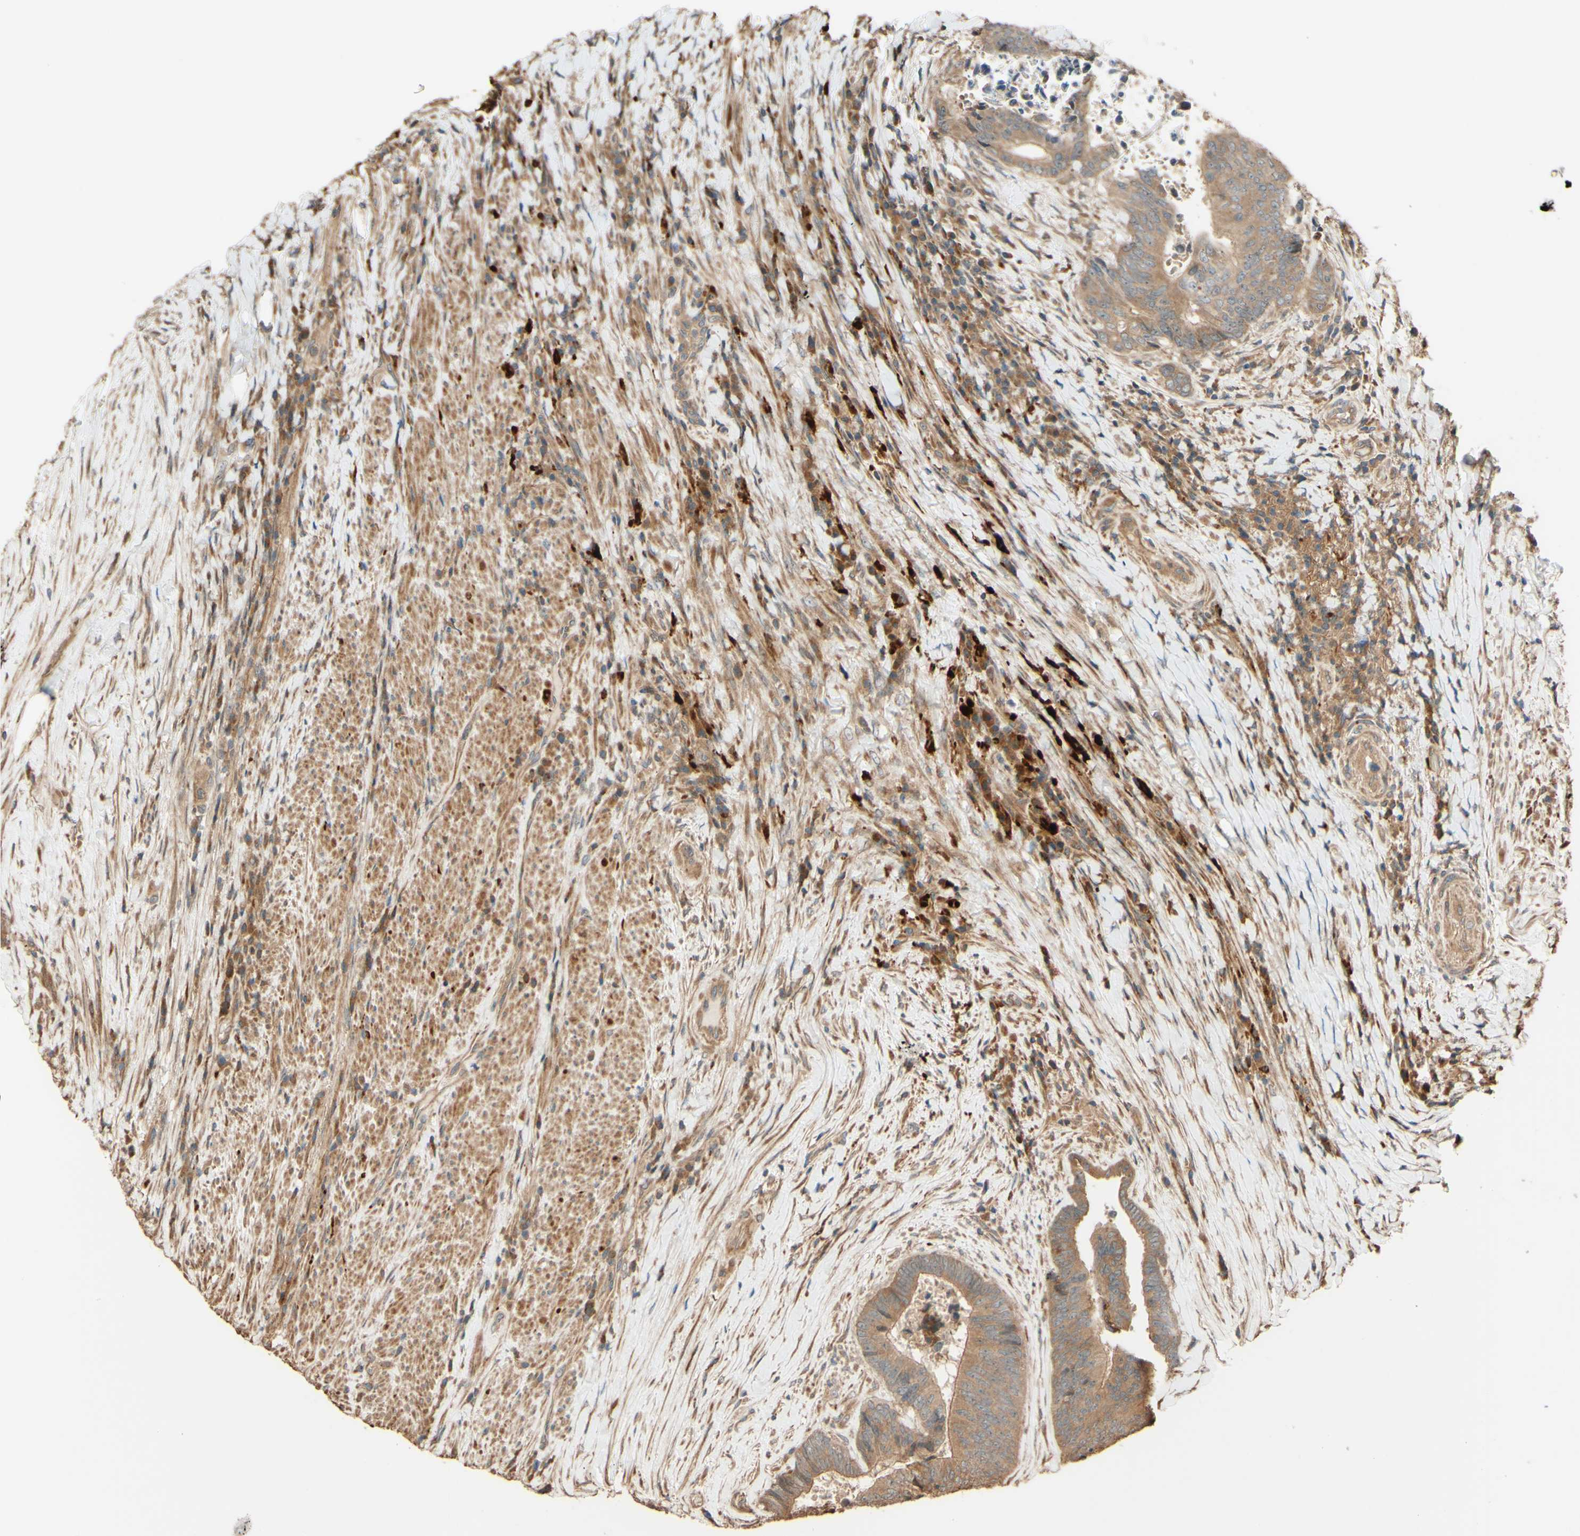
{"staining": {"intensity": "weak", "quantity": ">75%", "location": "cytoplasmic/membranous"}, "tissue": "colorectal cancer", "cell_type": "Tumor cells", "image_type": "cancer", "snomed": [{"axis": "morphology", "description": "Adenocarcinoma, NOS"}, {"axis": "topography", "description": "Rectum"}], "caption": "Immunohistochemistry (IHC) image of neoplastic tissue: human colorectal adenocarcinoma stained using immunohistochemistry (IHC) reveals low levels of weak protein expression localized specifically in the cytoplasmic/membranous of tumor cells, appearing as a cytoplasmic/membranous brown color.", "gene": "RNF19A", "patient": {"sex": "male", "age": 72}}